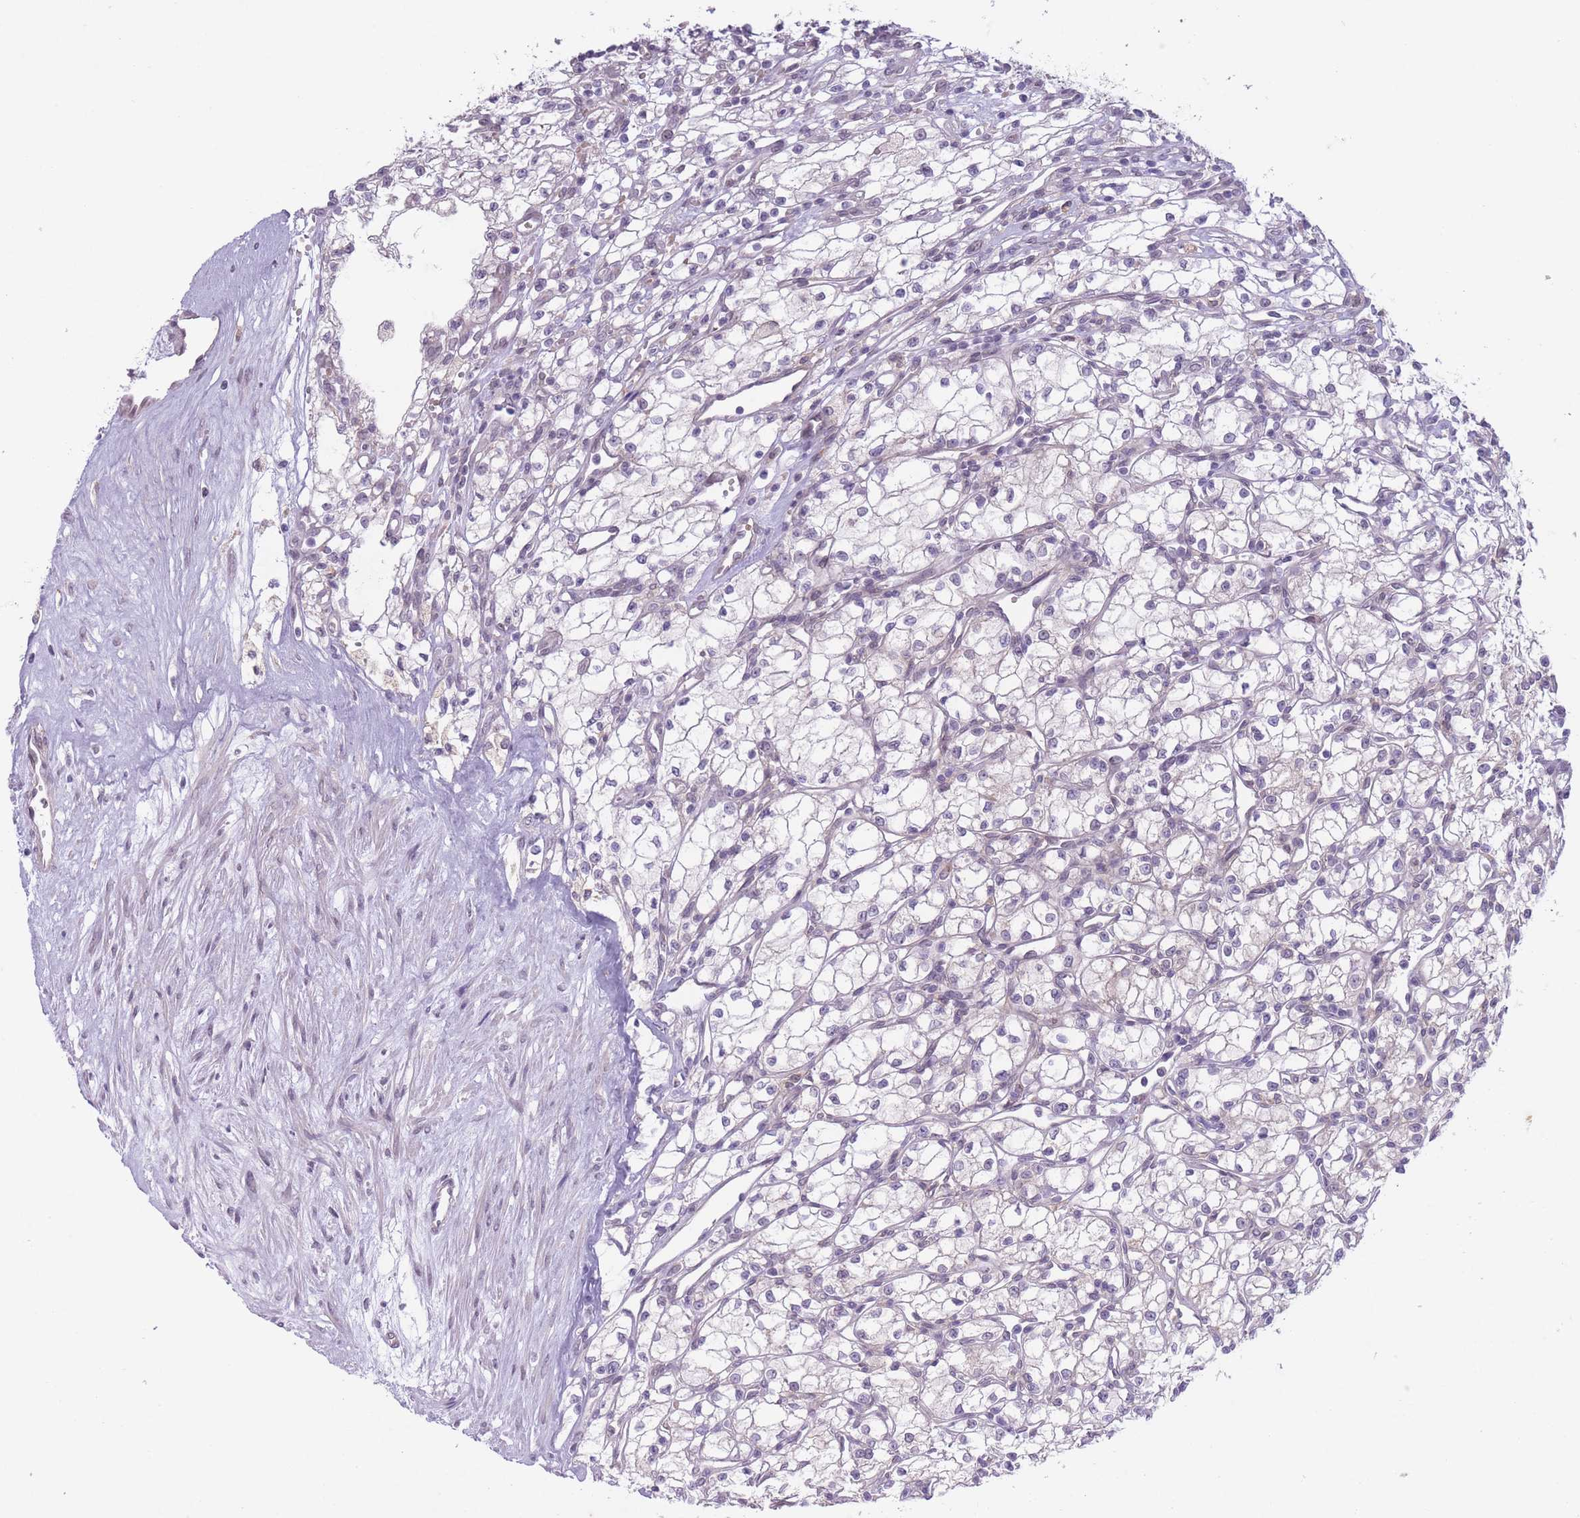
{"staining": {"intensity": "negative", "quantity": "none", "location": "none"}, "tissue": "renal cancer", "cell_type": "Tumor cells", "image_type": "cancer", "snomed": [{"axis": "morphology", "description": "Adenocarcinoma, NOS"}, {"axis": "topography", "description": "Kidney"}], "caption": "High magnification brightfield microscopy of renal cancer (adenocarcinoma) stained with DAB (3,3'-diaminobenzidine) (brown) and counterstained with hematoxylin (blue): tumor cells show no significant expression.", "gene": "ARPIN", "patient": {"sex": "male", "age": 59}}